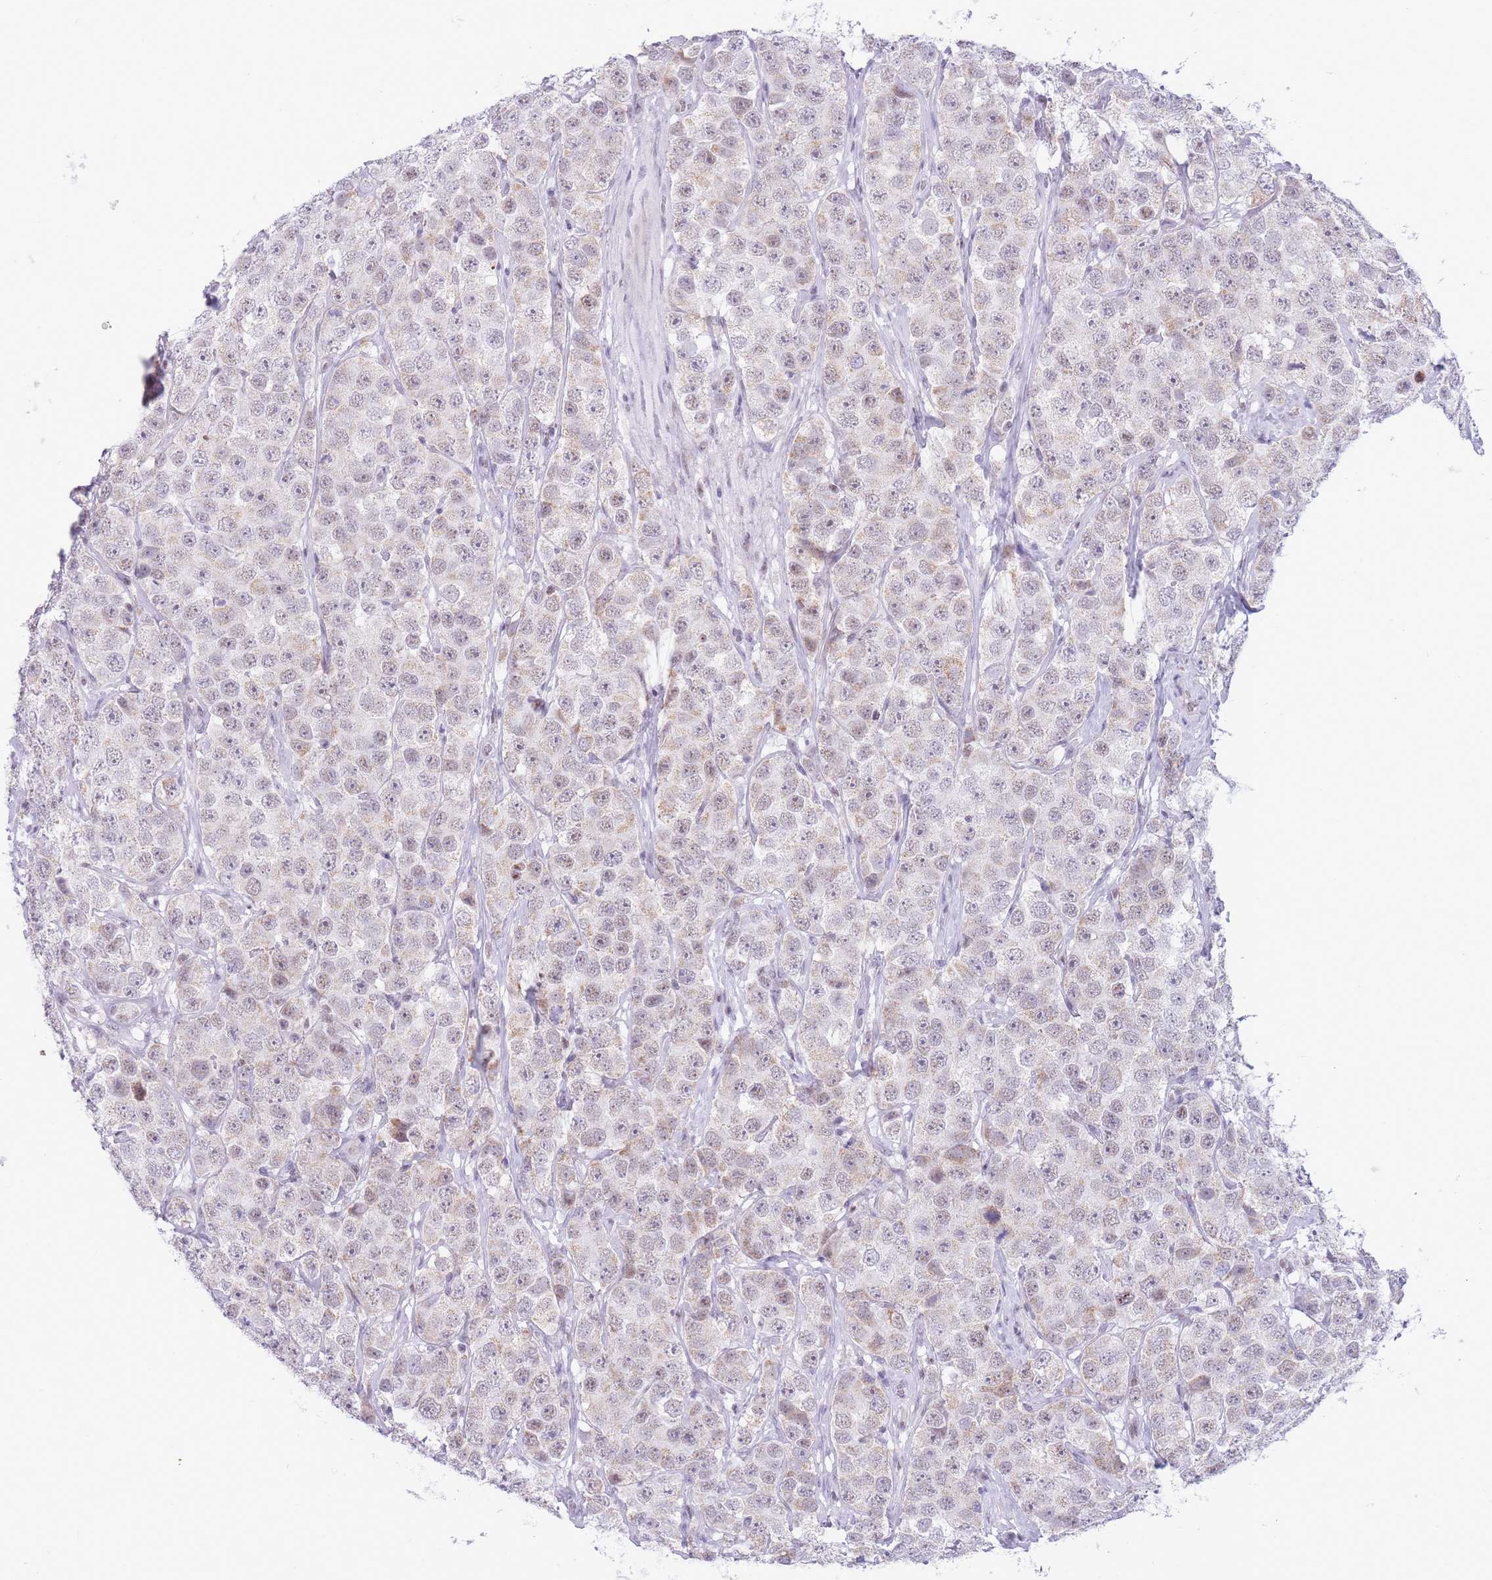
{"staining": {"intensity": "weak", "quantity": "<25%", "location": "cytoplasmic/membranous"}, "tissue": "testis cancer", "cell_type": "Tumor cells", "image_type": "cancer", "snomed": [{"axis": "morphology", "description": "Seminoma, NOS"}, {"axis": "topography", "description": "Testis"}], "caption": "Immunohistochemistry photomicrograph of testis seminoma stained for a protein (brown), which demonstrates no staining in tumor cells. (DAB (3,3'-diaminobenzidine) immunohistochemistry (IHC), high magnification).", "gene": "CYP2B6", "patient": {"sex": "male", "age": 28}}